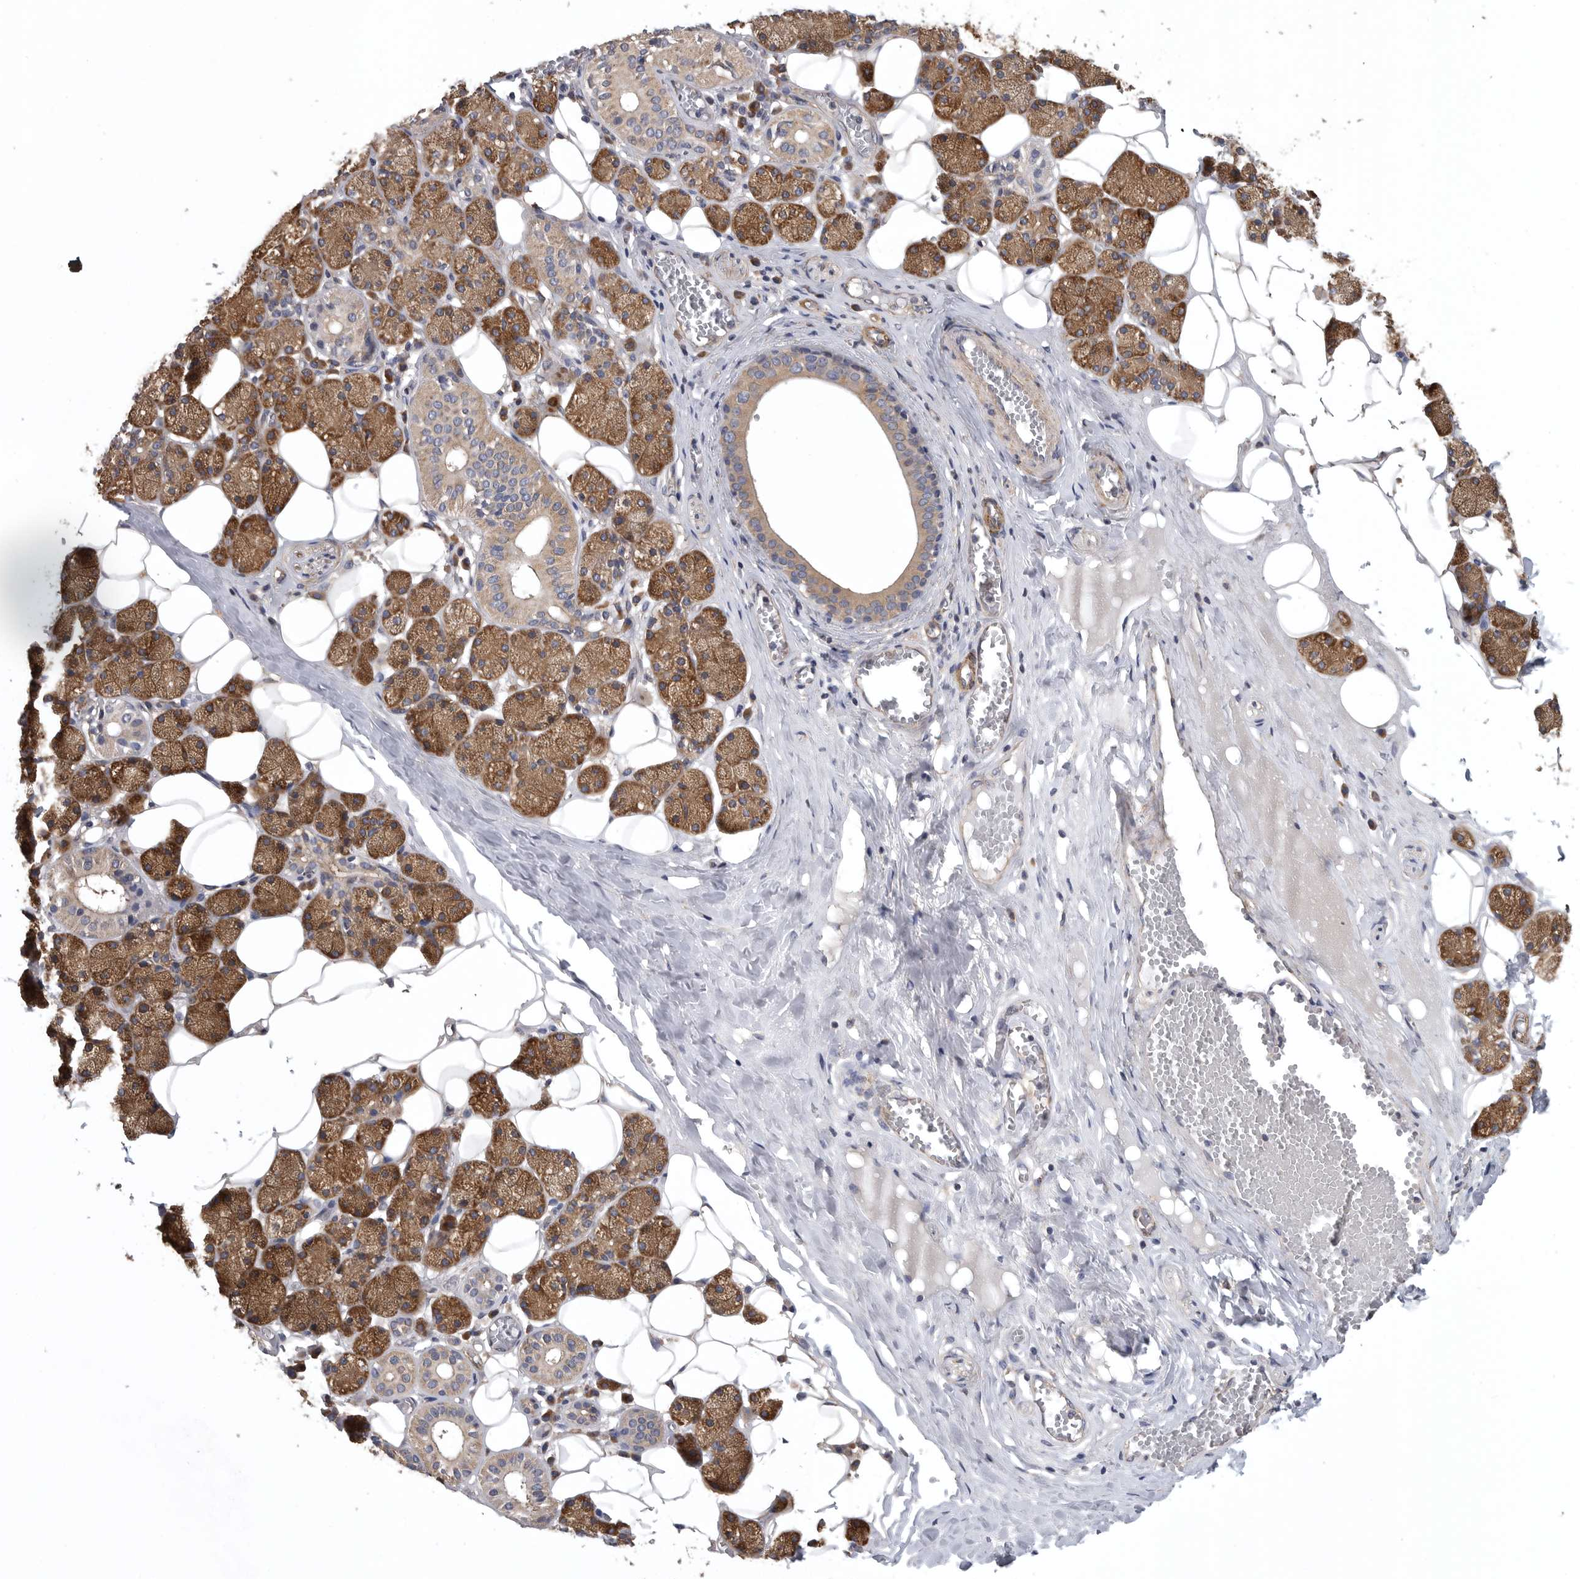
{"staining": {"intensity": "strong", "quantity": ">75%", "location": "cytoplasmic/membranous"}, "tissue": "salivary gland", "cell_type": "Glandular cells", "image_type": "normal", "snomed": [{"axis": "morphology", "description": "Normal tissue, NOS"}, {"axis": "topography", "description": "Salivary gland"}], "caption": "Protein staining by IHC exhibits strong cytoplasmic/membranous positivity in approximately >75% of glandular cells in unremarkable salivary gland.", "gene": "OXR1", "patient": {"sex": "female", "age": 33}}